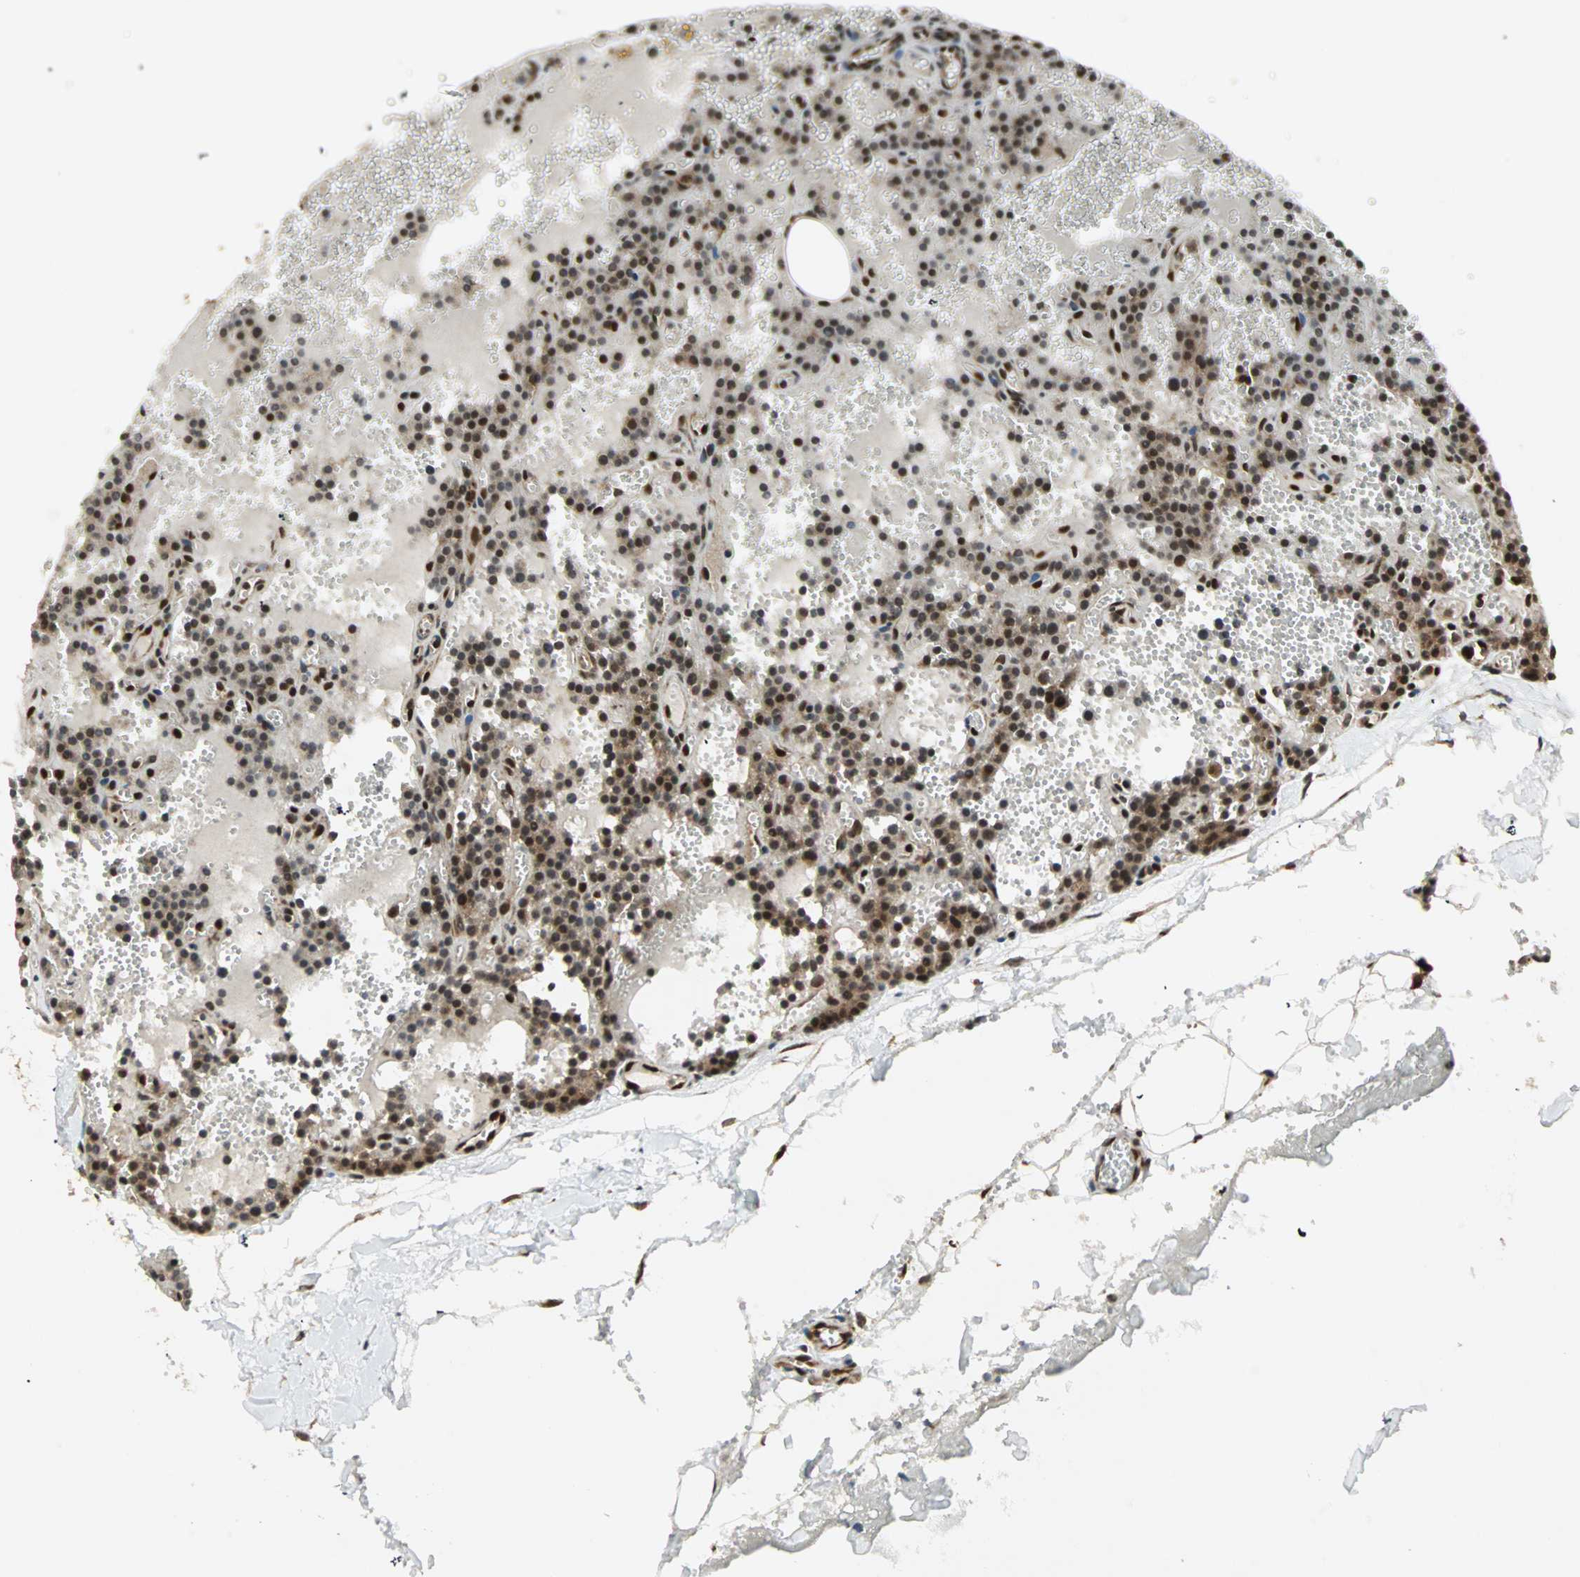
{"staining": {"intensity": "moderate", "quantity": ">75%", "location": "nuclear"}, "tissue": "parathyroid gland", "cell_type": "Glandular cells", "image_type": "normal", "snomed": [{"axis": "morphology", "description": "Normal tissue, NOS"}, {"axis": "topography", "description": "Parathyroid gland"}], "caption": "DAB (3,3'-diaminobenzidine) immunohistochemical staining of benign parathyroid gland shows moderate nuclear protein expression in about >75% of glandular cells.", "gene": "ZBED9", "patient": {"sex": "male", "age": 25}}